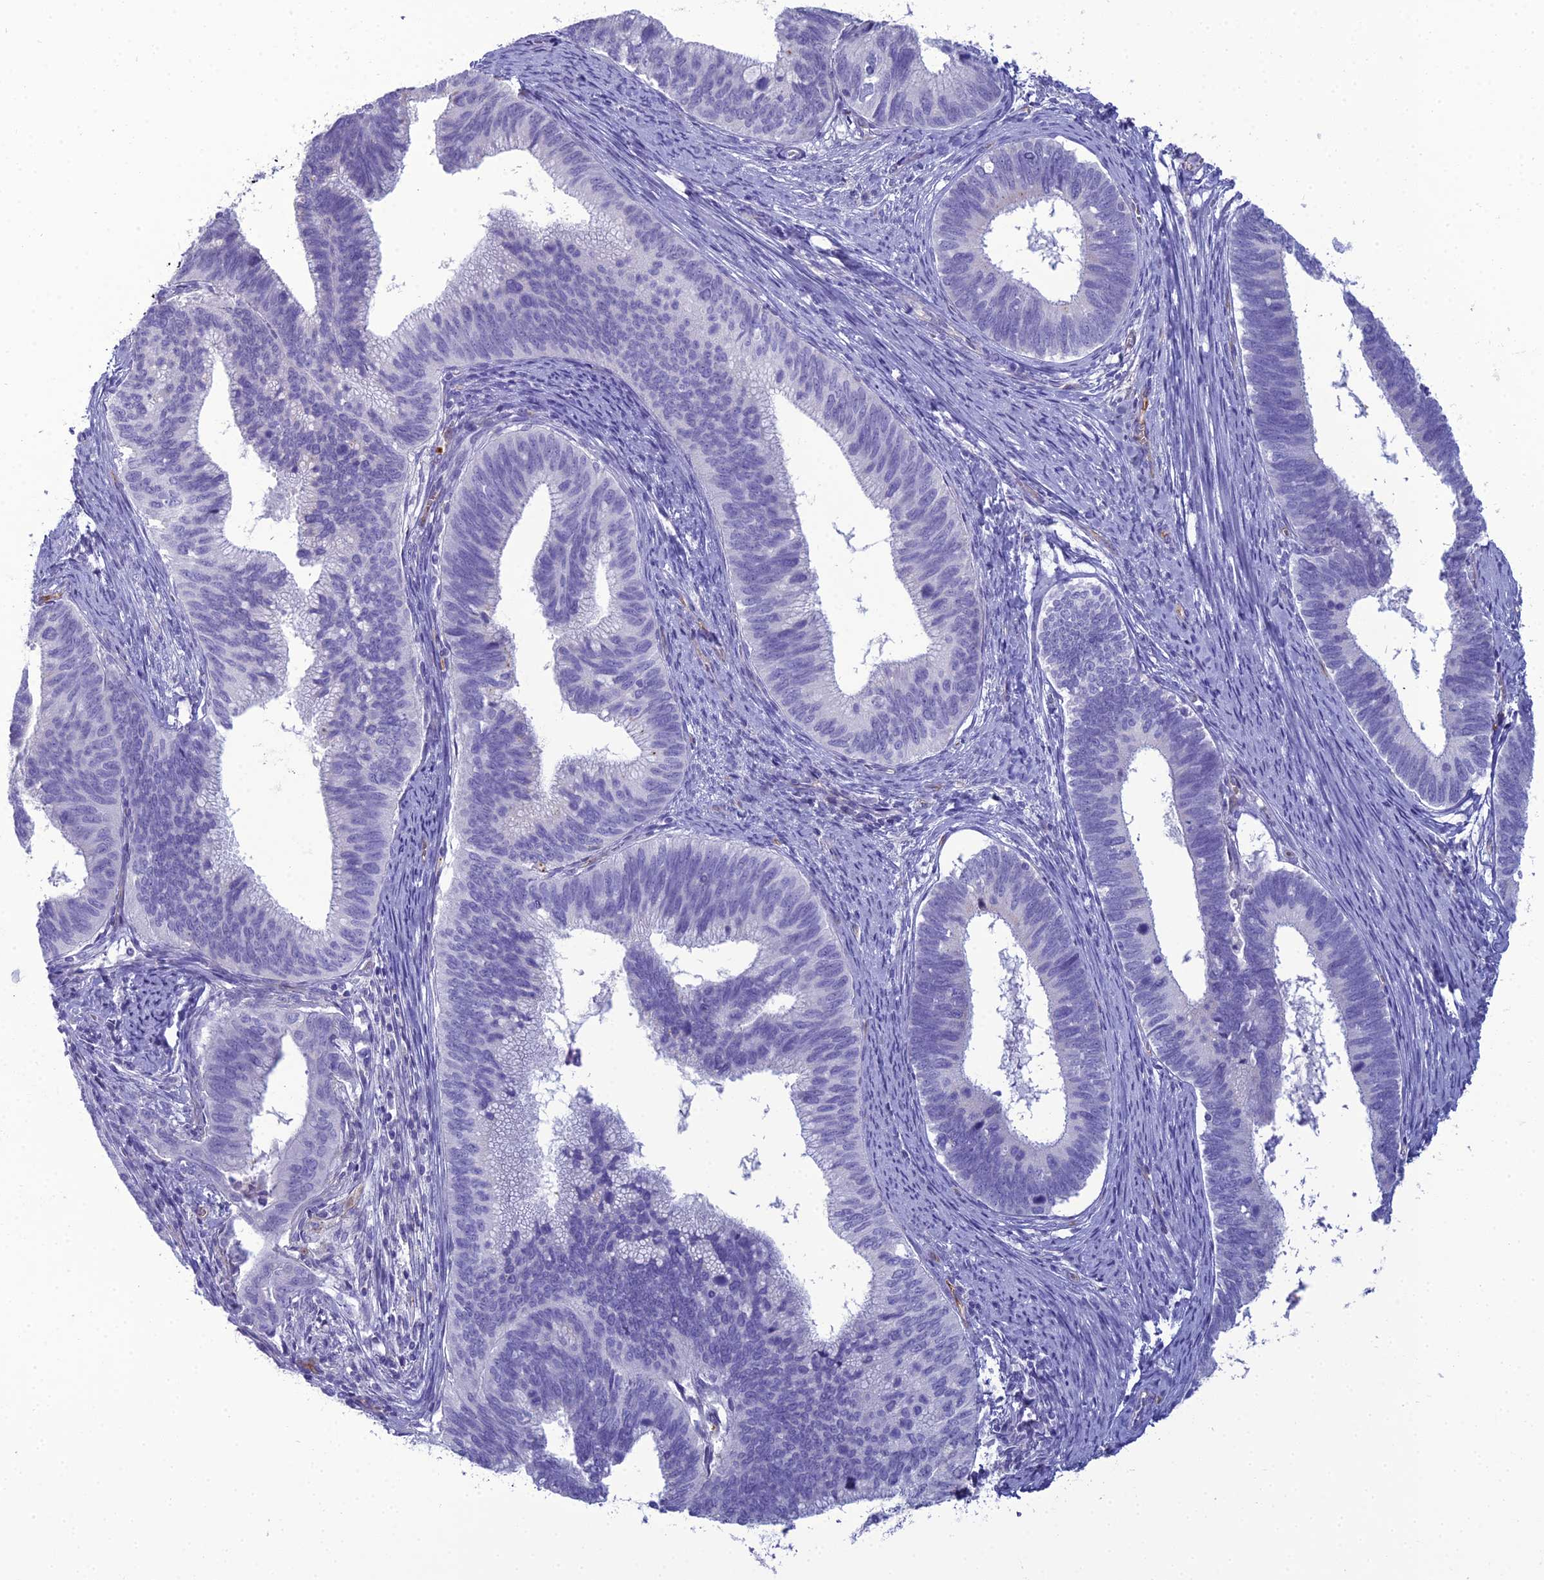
{"staining": {"intensity": "negative", "quantity": "none", "location": "none"}, "tissue": "cervical cancer", "cell_type": "Tumor cells", "image_type": "cancer", "snomed": [{"axis": "morphology", "description": "Adenocarcinoma, NOS"}, {"axis": "topography", "description": "Cervix"}], "caption": "Immunohistochemical staining of human adenocarcinoma (cervical) shows no significant positivity in tumor cells.", "gene": "ACE", "patient": {"sex": "female", "age": 42}}